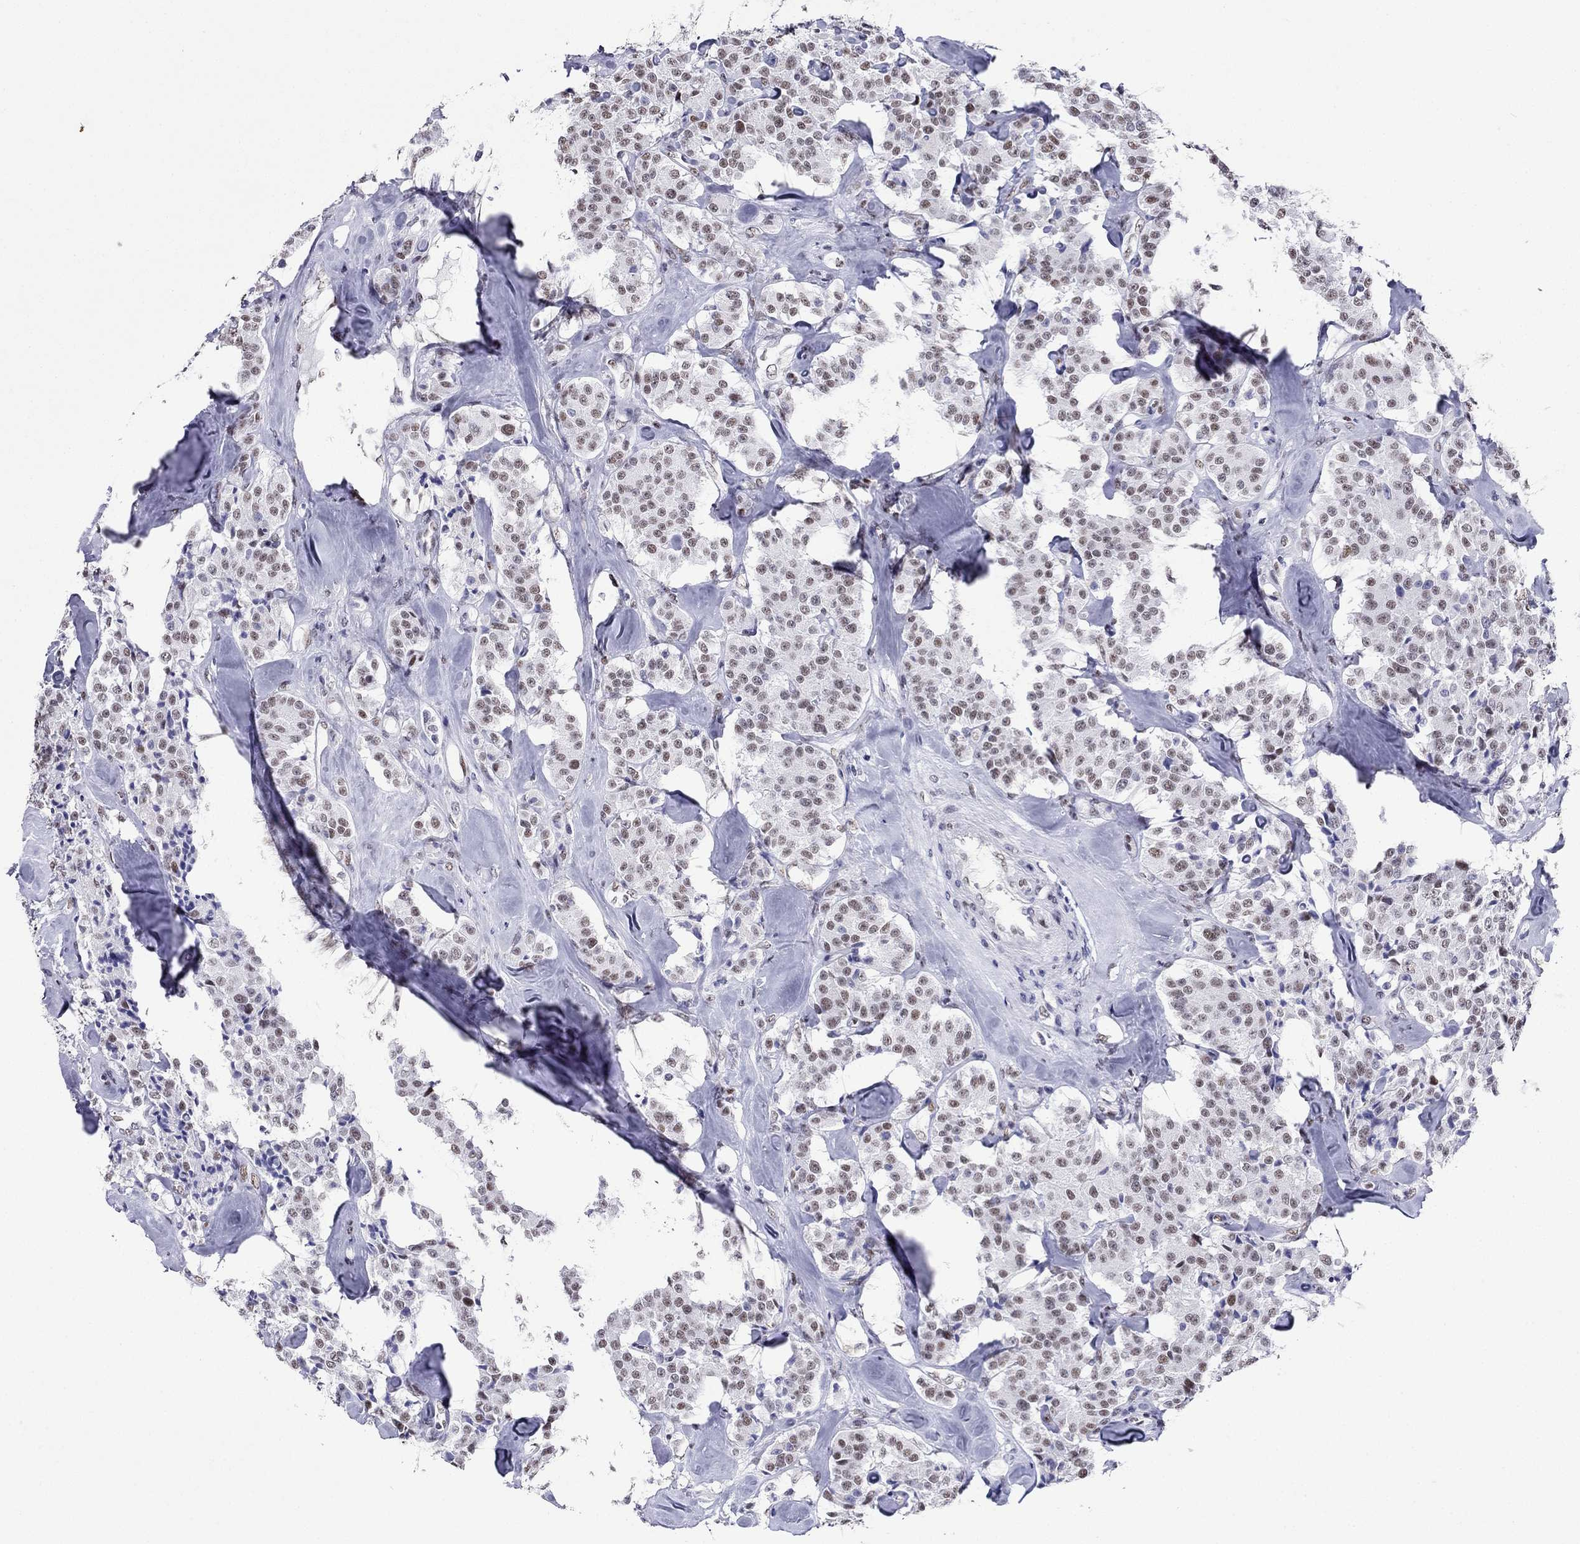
{"staining": {"intensity": "moderate", "quantity": ">75%", "location": "nuclear"}, "tissue": "carcinoid", "cell_type": "Tumor cells", "image_type": "cancer", "snomed": [{"axis": "morphology", "description": "Carcinoid, malignant, NOS"}, {"axis": "topography", "description": "Pancreas"}], "caption": "The immunohistochemical stain highlights moderate nuclear positivity in tumor cells of carcinoid tissue.", "gene": "PPM1G", "patient": {"sex": "male", "age": 41}}